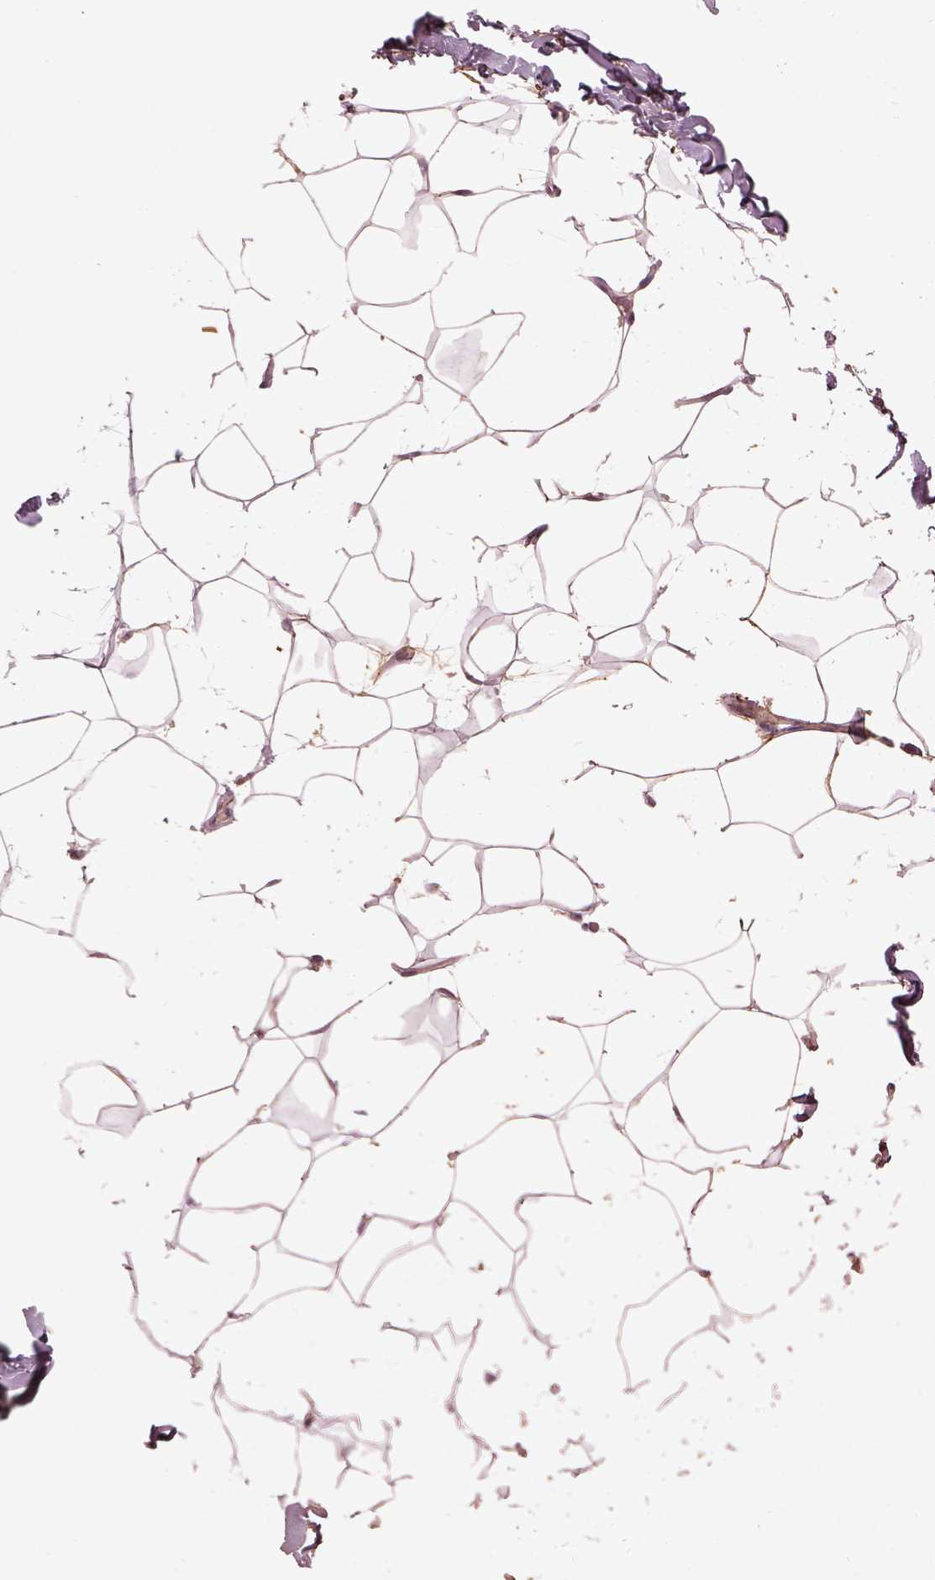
{"staining": {"intensity": "weak", "quantity": "<25%", "location": "cytoplasmic/membranous"}, "tissue": "breast", "cell_type": "Adipocytes", "image_type": "normal", "snomed": [{"axis": "morphology", "description": "Normal tissue, NOS"}, {"axis": "topography", "description": "Breast"}], "caption": "Immunohistochemistry image of benign breast stained for a protein (brown), which displays no positivity in adipocytes.", "gene": "EFEMP1", "patient": {"sex": "female", "age": 32}}